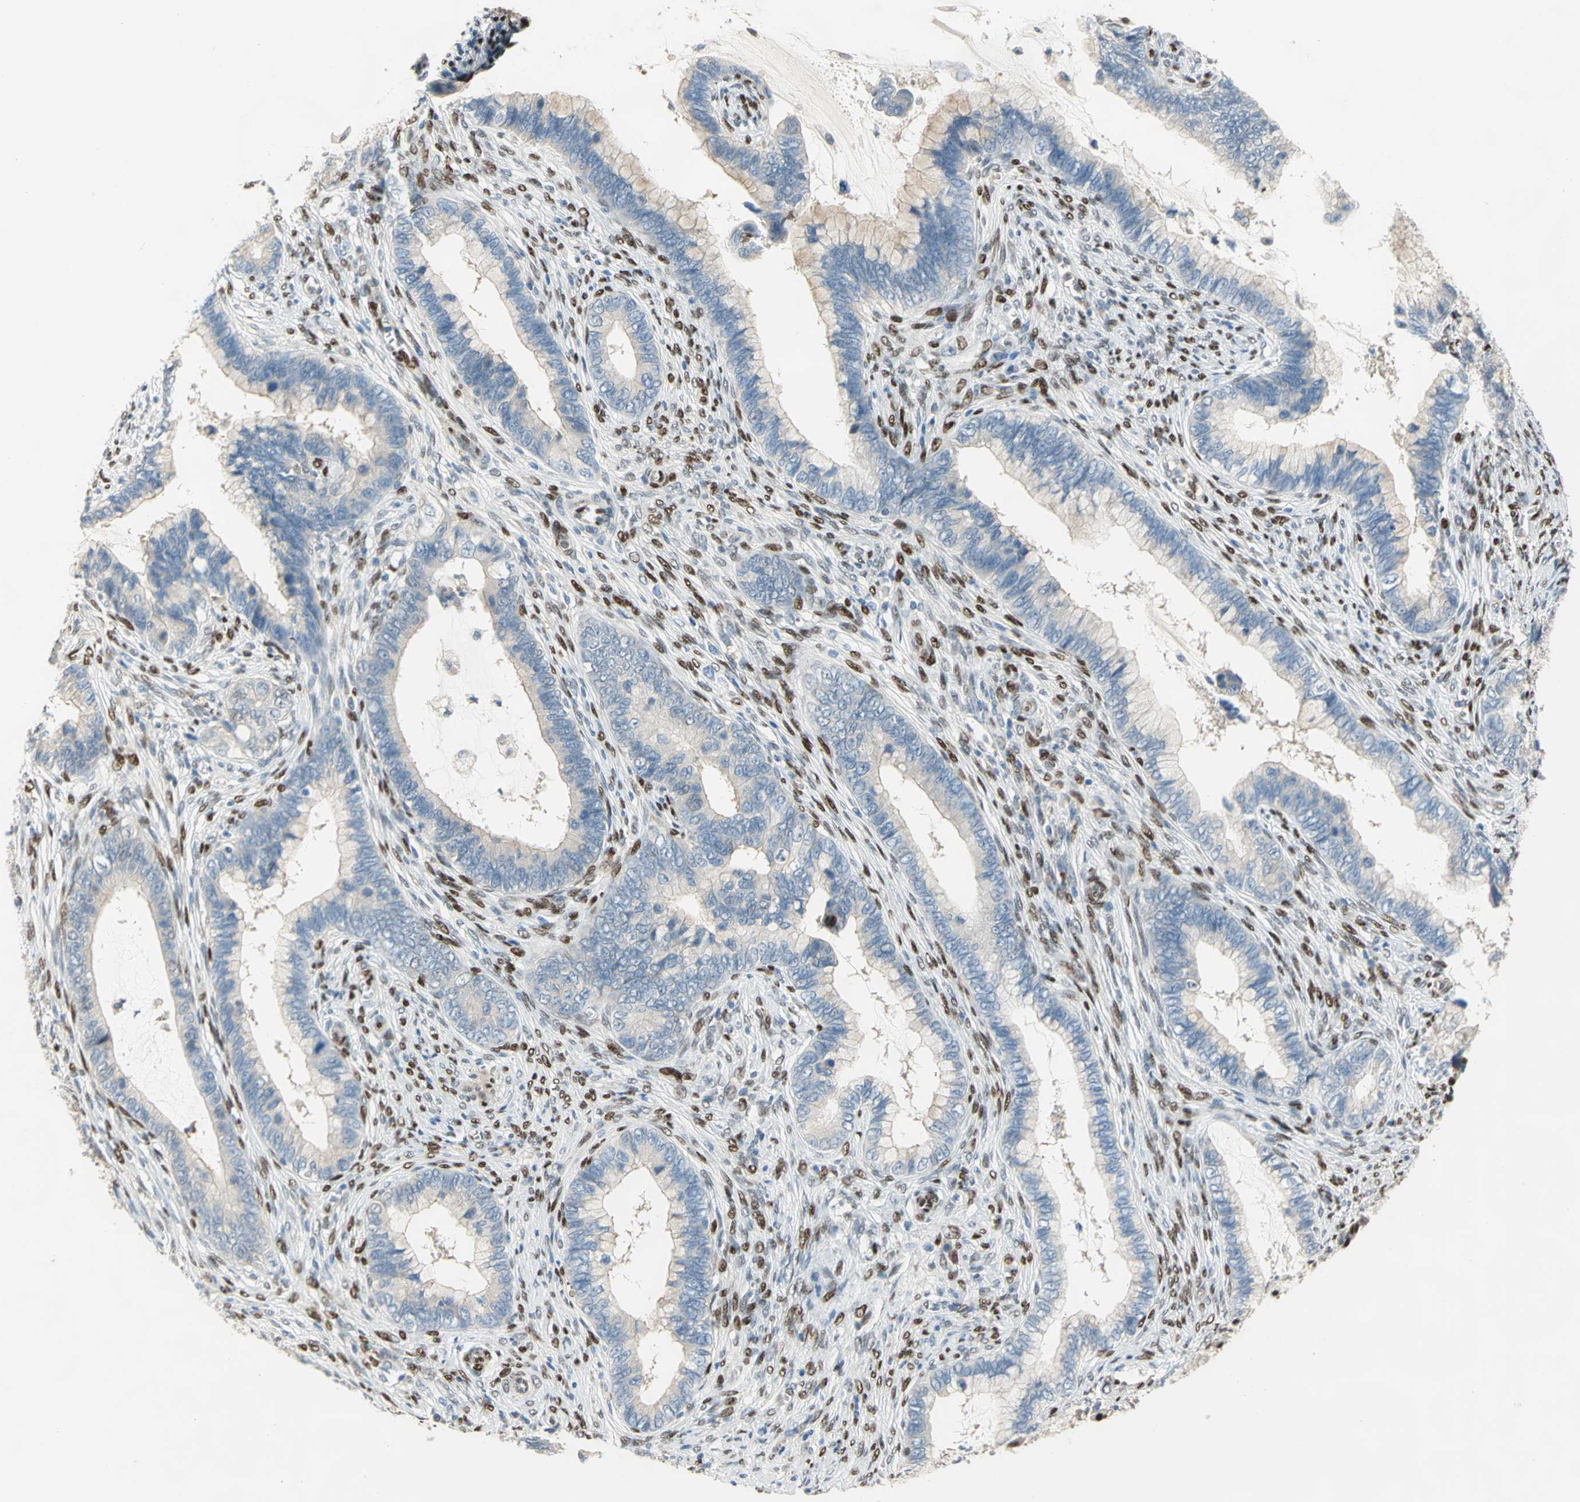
{"staining": {"intensity": "weak", "quantity": "25%-75%", "location": "cytoplasmic/membranous"}, "tissue": "cervical cancer", "cell_type": "Tumor cells", "image_type": "cancer", "snomed": [{"axis": "morphology", "description": "Adenocarcinoma, NOS"}, {"axis": "topography", "description": "Cervix"}], "caption": "A brown stain highlights weak cytoplasmic/membranous expression of a protein in human adenocarcinoma (cervical) tumor cells.", "gene": "RBFOX2", "patient": {"sex": "female", "age": 44}}